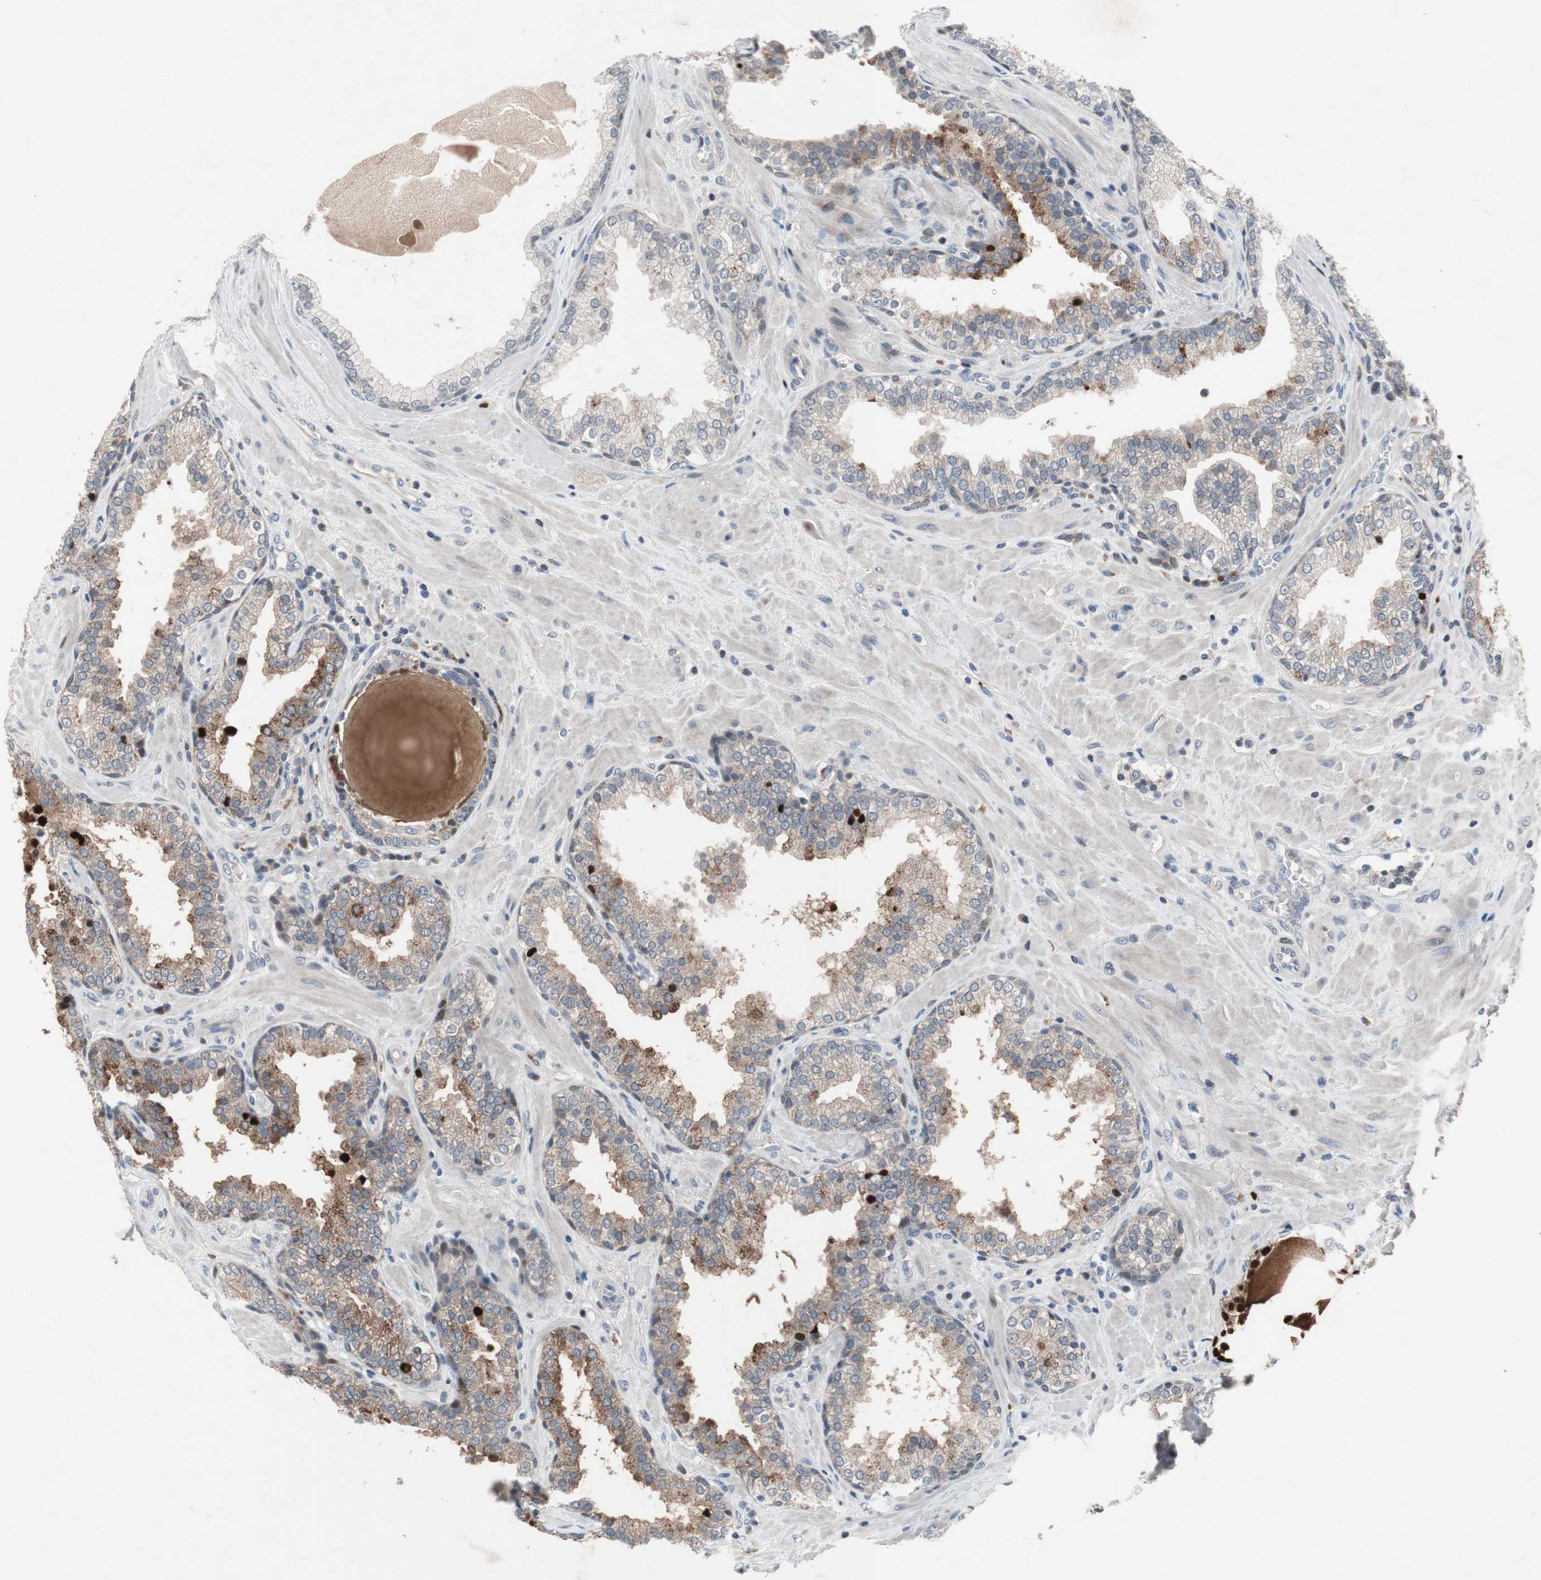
{"staining": {"intensity": "moderate", "quantity": "<25%", "location": "cytoplasmic/membranous"}, "tissue": "prostate", "cell_type": "Glandular cells", "image_type": "normal", "snomed": [{"axis": "morphology", "description": "Normal tissue, NOS"}, {"axis": "topography", "description": "Prostate"}], "caption": "Prostate stained with IHC reveals moderate cytoplasmic/membranous positivity in about <25% of glandular cells.", "gene": "MUTYH", "patient": {"sex": "male", "age": 51}}